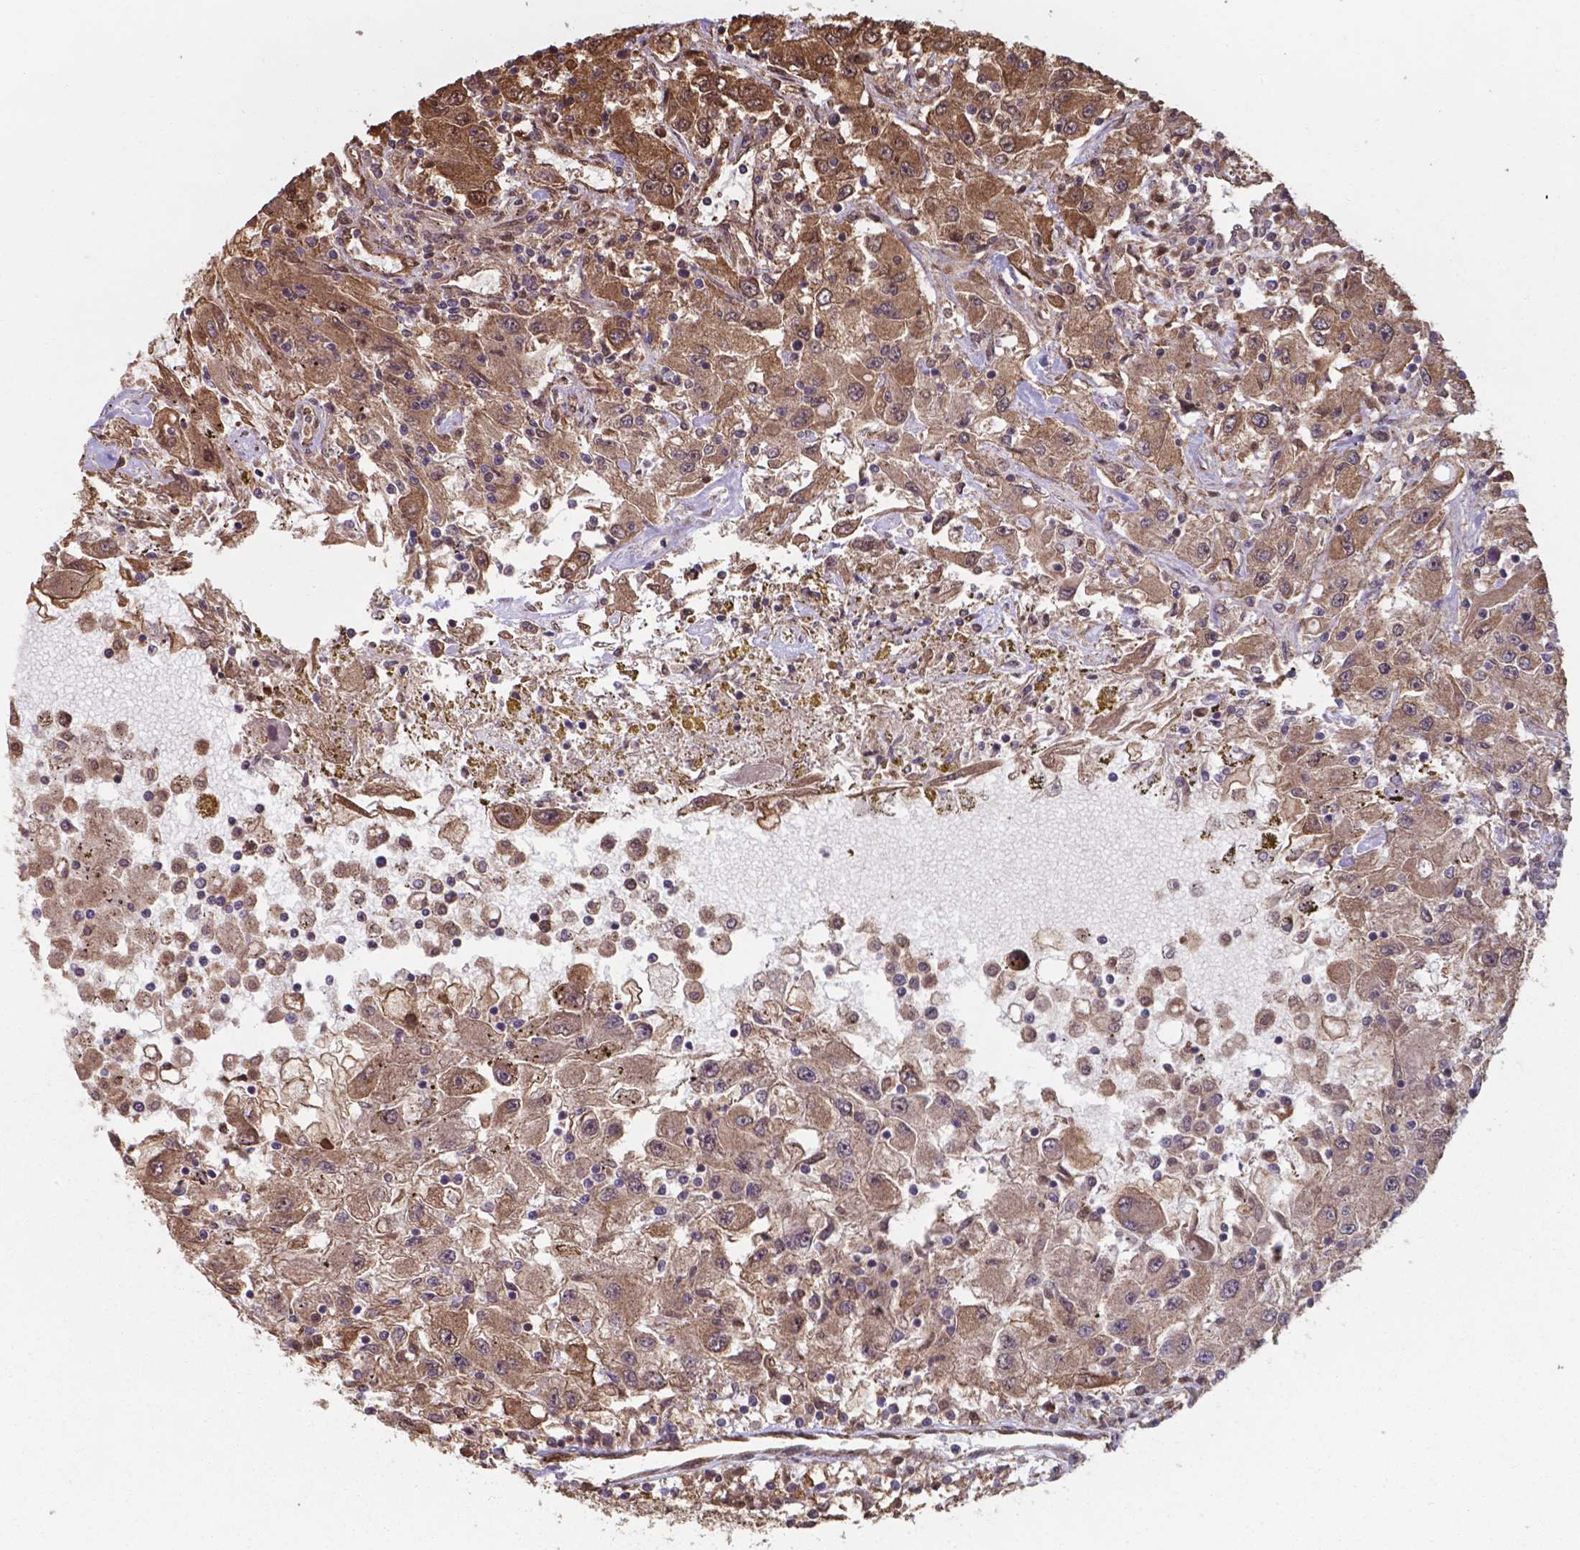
{"staining": {"intensity": "moderate", "quantity": ">75%", "location": "cytoplasmic/membranous,nuclear"}, "tissue": "renal cancer", "cell_type": "Tumor cells", "image_type": "cancer", "snomed": [{"axis": "morphology", "description": "Adenocarcinoma, NOS"}, {"axis": "topography", "description": "Kidney"}], "caption": "Tumor cells demonstrate medium levels of moderate cytoplasmic/membranous and nuclear expression in about >75% of cells in human renal cancer (adenocarcinoma).", "gene": "CHP2", "patient": {"sex": "female", "age": 67}}